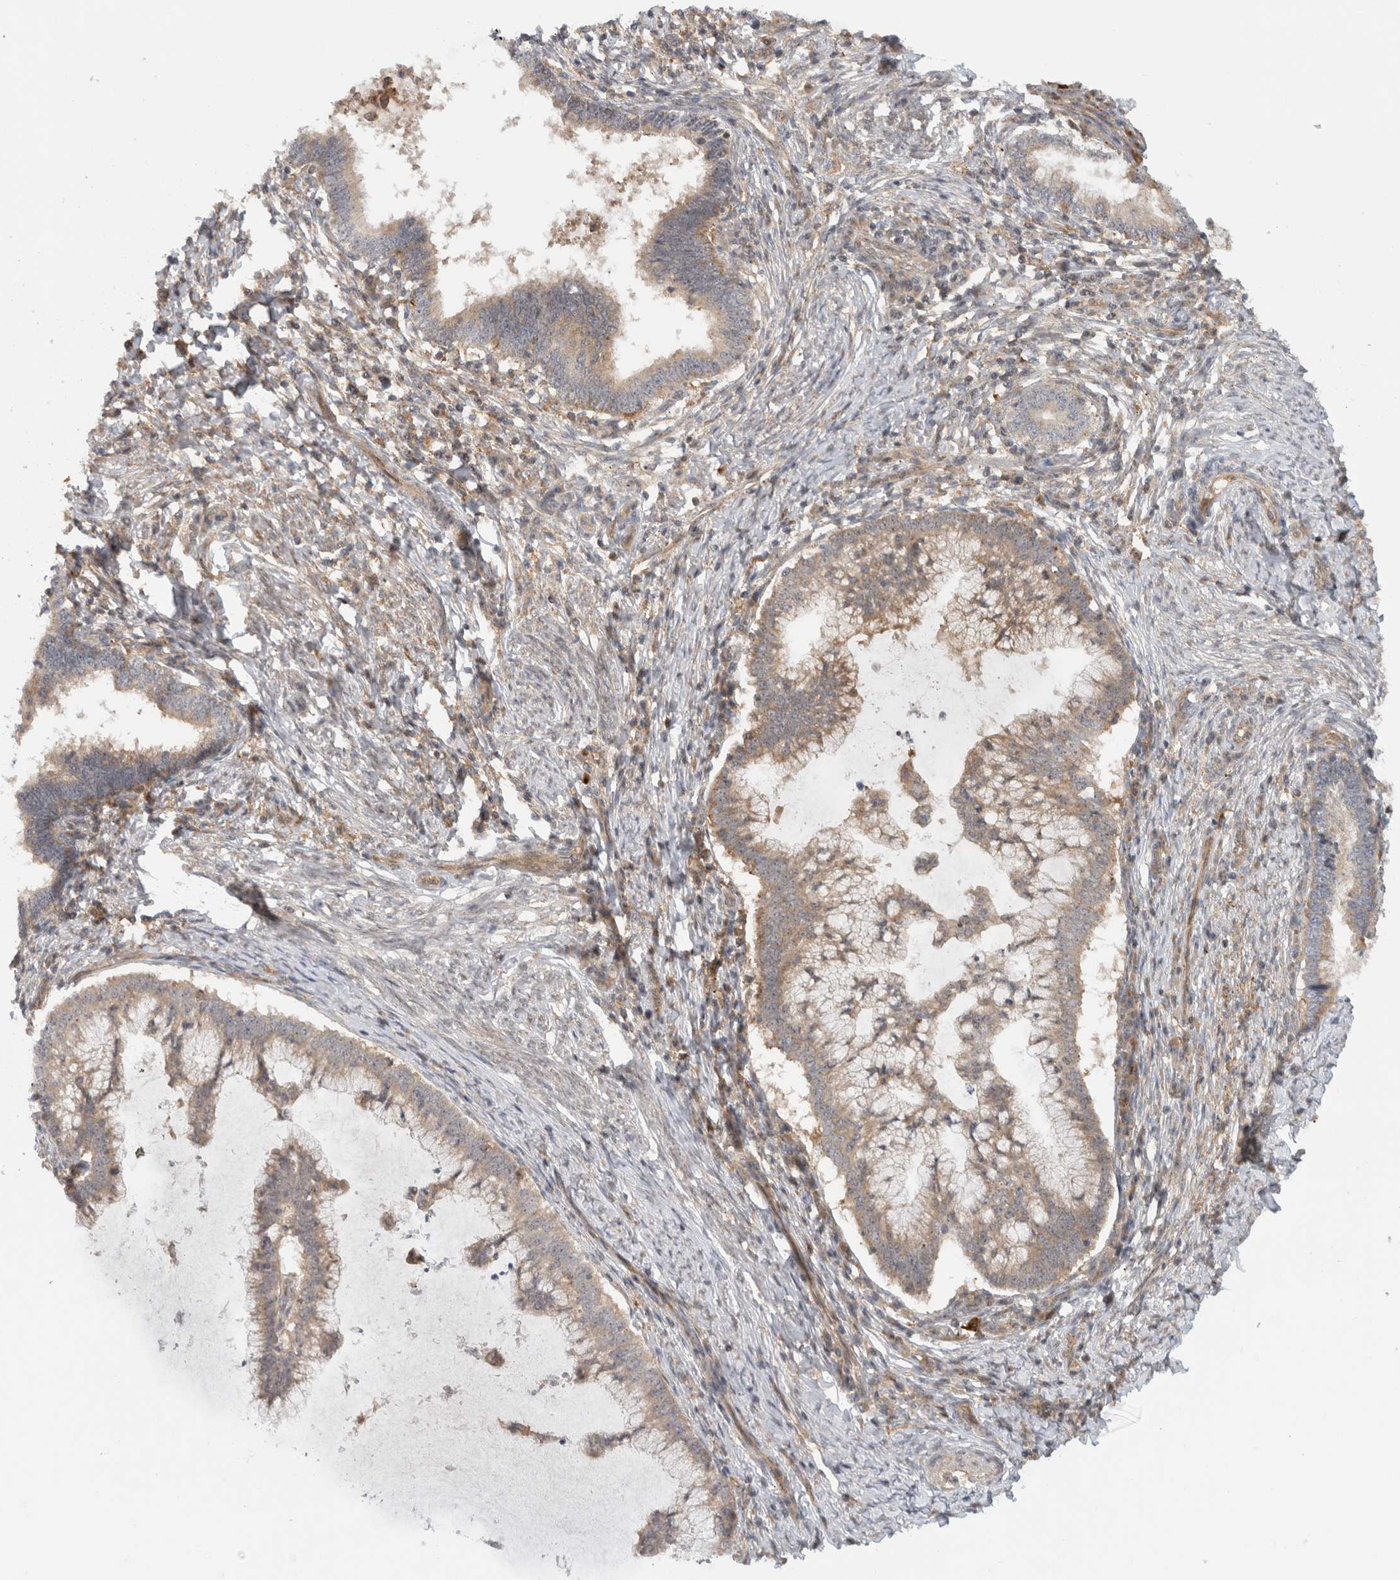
{"staining": {"intensity": "moderate", "quantity": ">75%", "location": "cytoplasmic/membranous"}, "tissue": "cervical cancer", "cell_type": "Tumor cells", "image_type": "cancer", "snomed": [{"axis": "morphology", "description": "Adenocarcinoma, NOS"}, {"axis": "topography", "description": "Cervix"}], "caption": "Immunohistochemical staining of cervical cancer (adenocarcinoma) exhibits medium levels of moderate cytoplasmic/membranous positivity in approximately >75% of tumor cells.", "gene": "WASF2", "patient": {"sex": "female", "age": 36}}